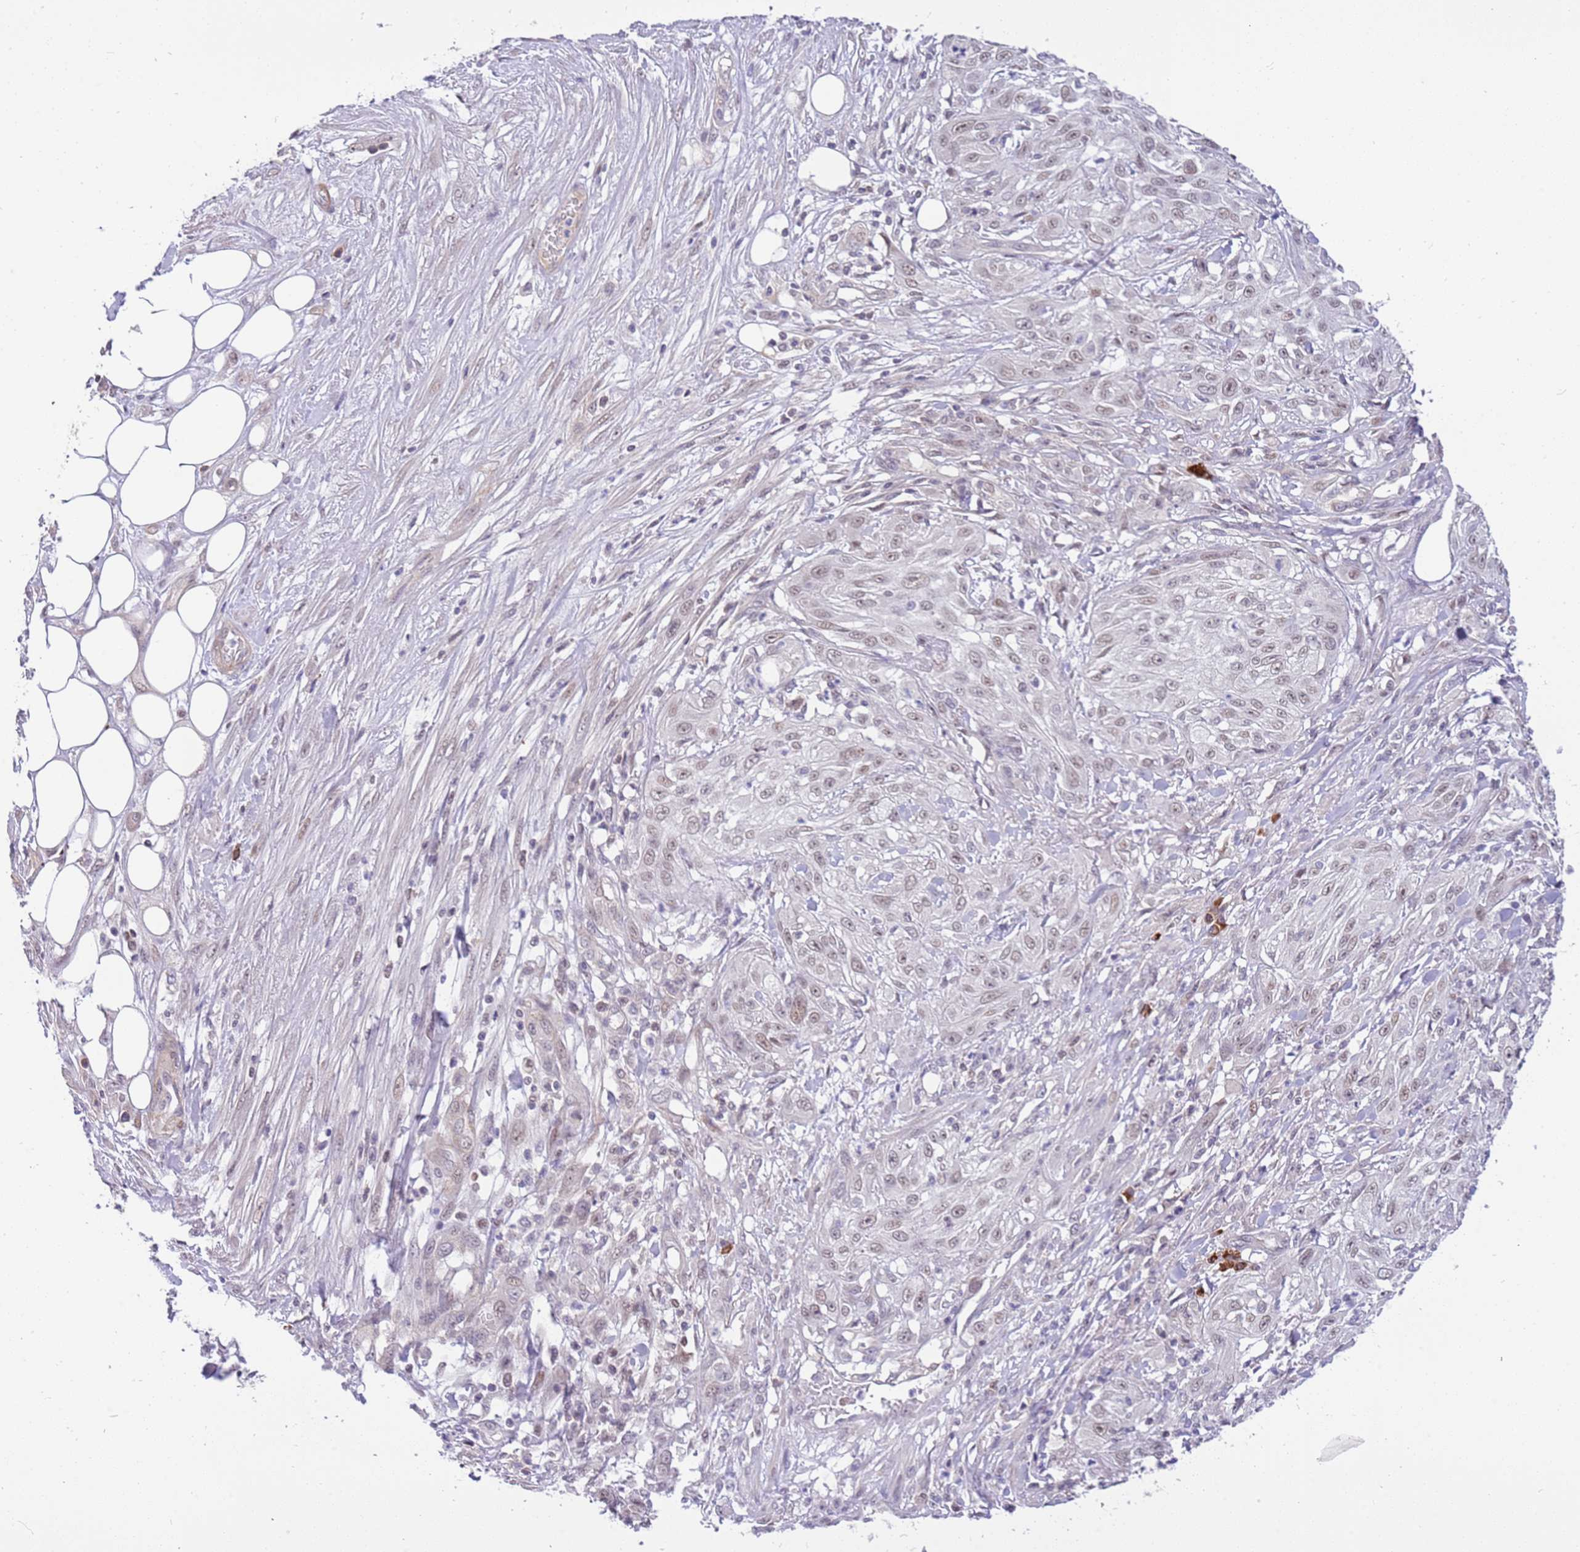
{"staining": {"intensity": "weak", "quantity": ">75%", "location": "nuclear"}, "tissue": "skin cancer", "cell_type": "Tumor cells", "image_type": "cancer", "snomed": [{"axis": "morphology", "description": "Squamous cell carcinoma, NOS"}, {"axis": "morphology", "description": "Squamous cell carcinoma, metastatic, NOS"}, {"axis": "topography", "description": "Skin"}, {"axis": "topography", "description": "Lymph node"}], "caption": "Brown immunohistochemical staining in human skin metastatic squamous cell carcinoma exhibits weak nuclear positivity in about >75% of tumor cells.", "gene": "MAGEF1", "patient": {"sex": "male", "age": 75}}